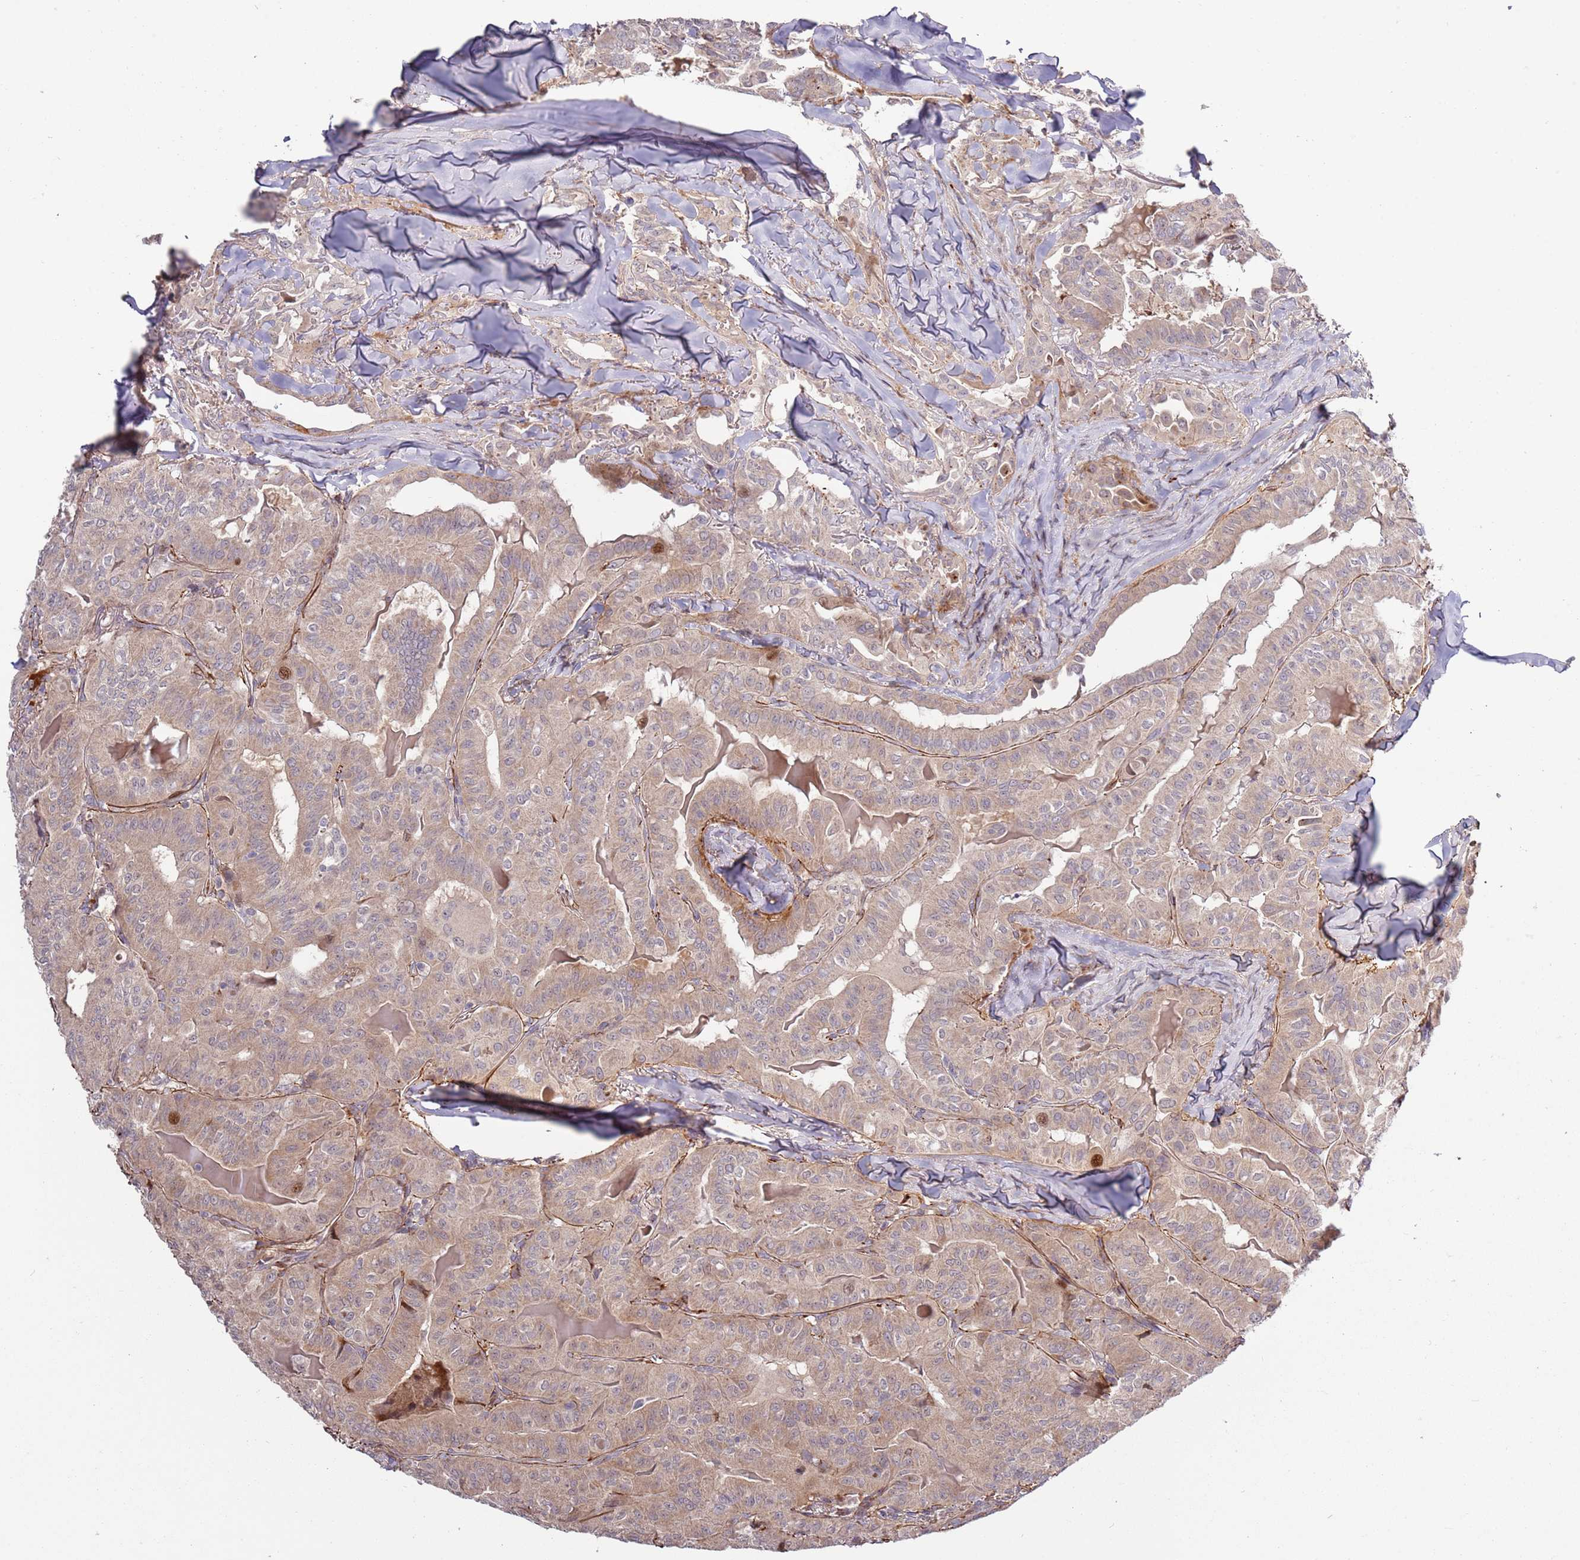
{"staining": {"intensity": "weak", "quantity": "<25%", "location": "cytoplasmic/membranous"}, "tissue": "thyroid cancer", "cell_type": "Tumor cells", "image_type": "cancer", "snomed": [{"axis": "morphology", "description": "Papillary adenocarcinoma, NOS"}, {"axis": "topography", "description": "Thyroid gland"}], "caption": "Immunohistochemical staining of papillary adenocarcinoma (thyroid) demonstrates no significant staining in tumor cells.", "gene": "RHBDL1", "patient": {"sex": "female", "age": 68}}